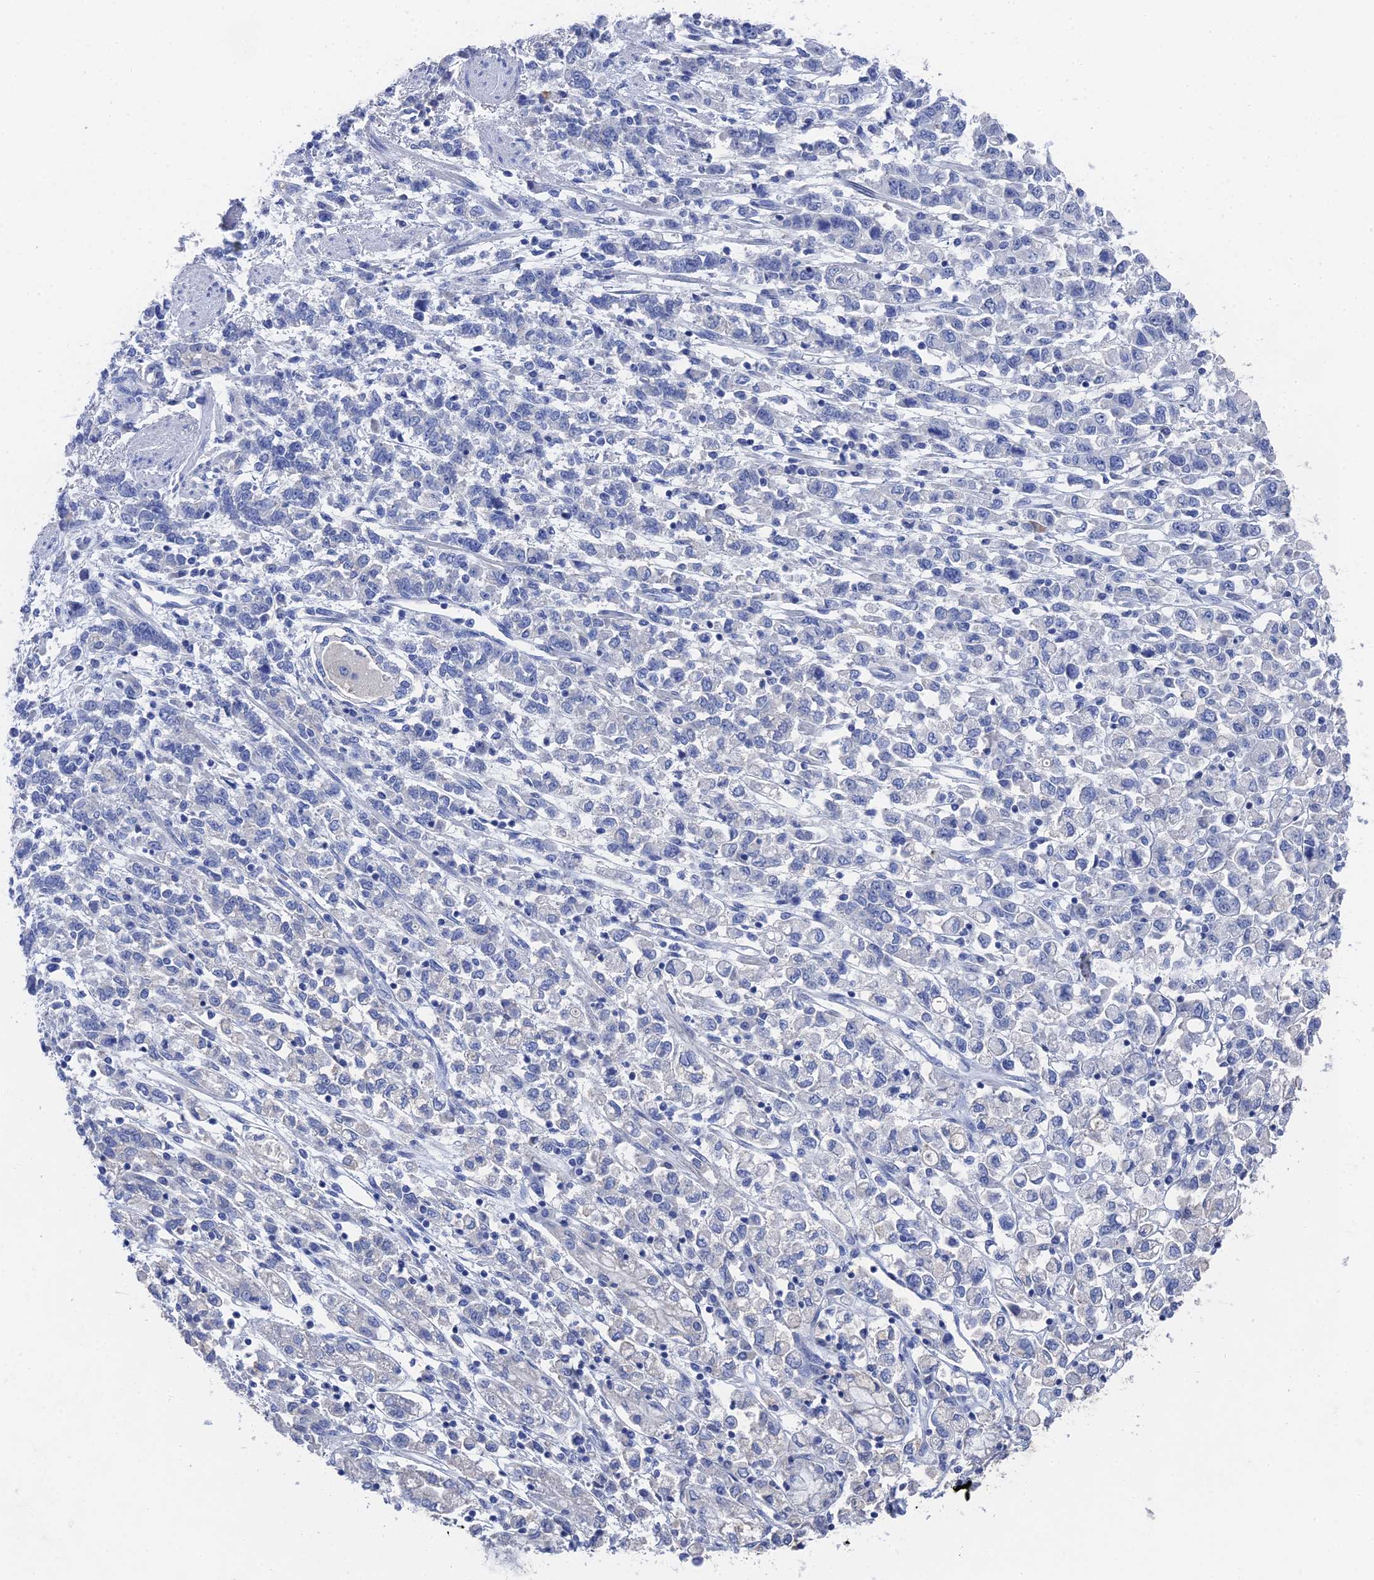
{"staining": {"intensity": "negative", "quantity": "none", "location": "none"}, "tissue": "stomach cancer", "cell_type": "Tumor cells", "image_type": "cancer", "snomed": [{"axis": "morphology", "description": "Adenocarcinoma, NOS"}, {"axis": "topography", "description": "Stomach"}], "caption": "Immunohistochemistry of stomach cancer (adenocarcinoma) shows no staining in tumor cells.", "gene": "GFAP", "patient": {"sex": "female", "age": 76}}